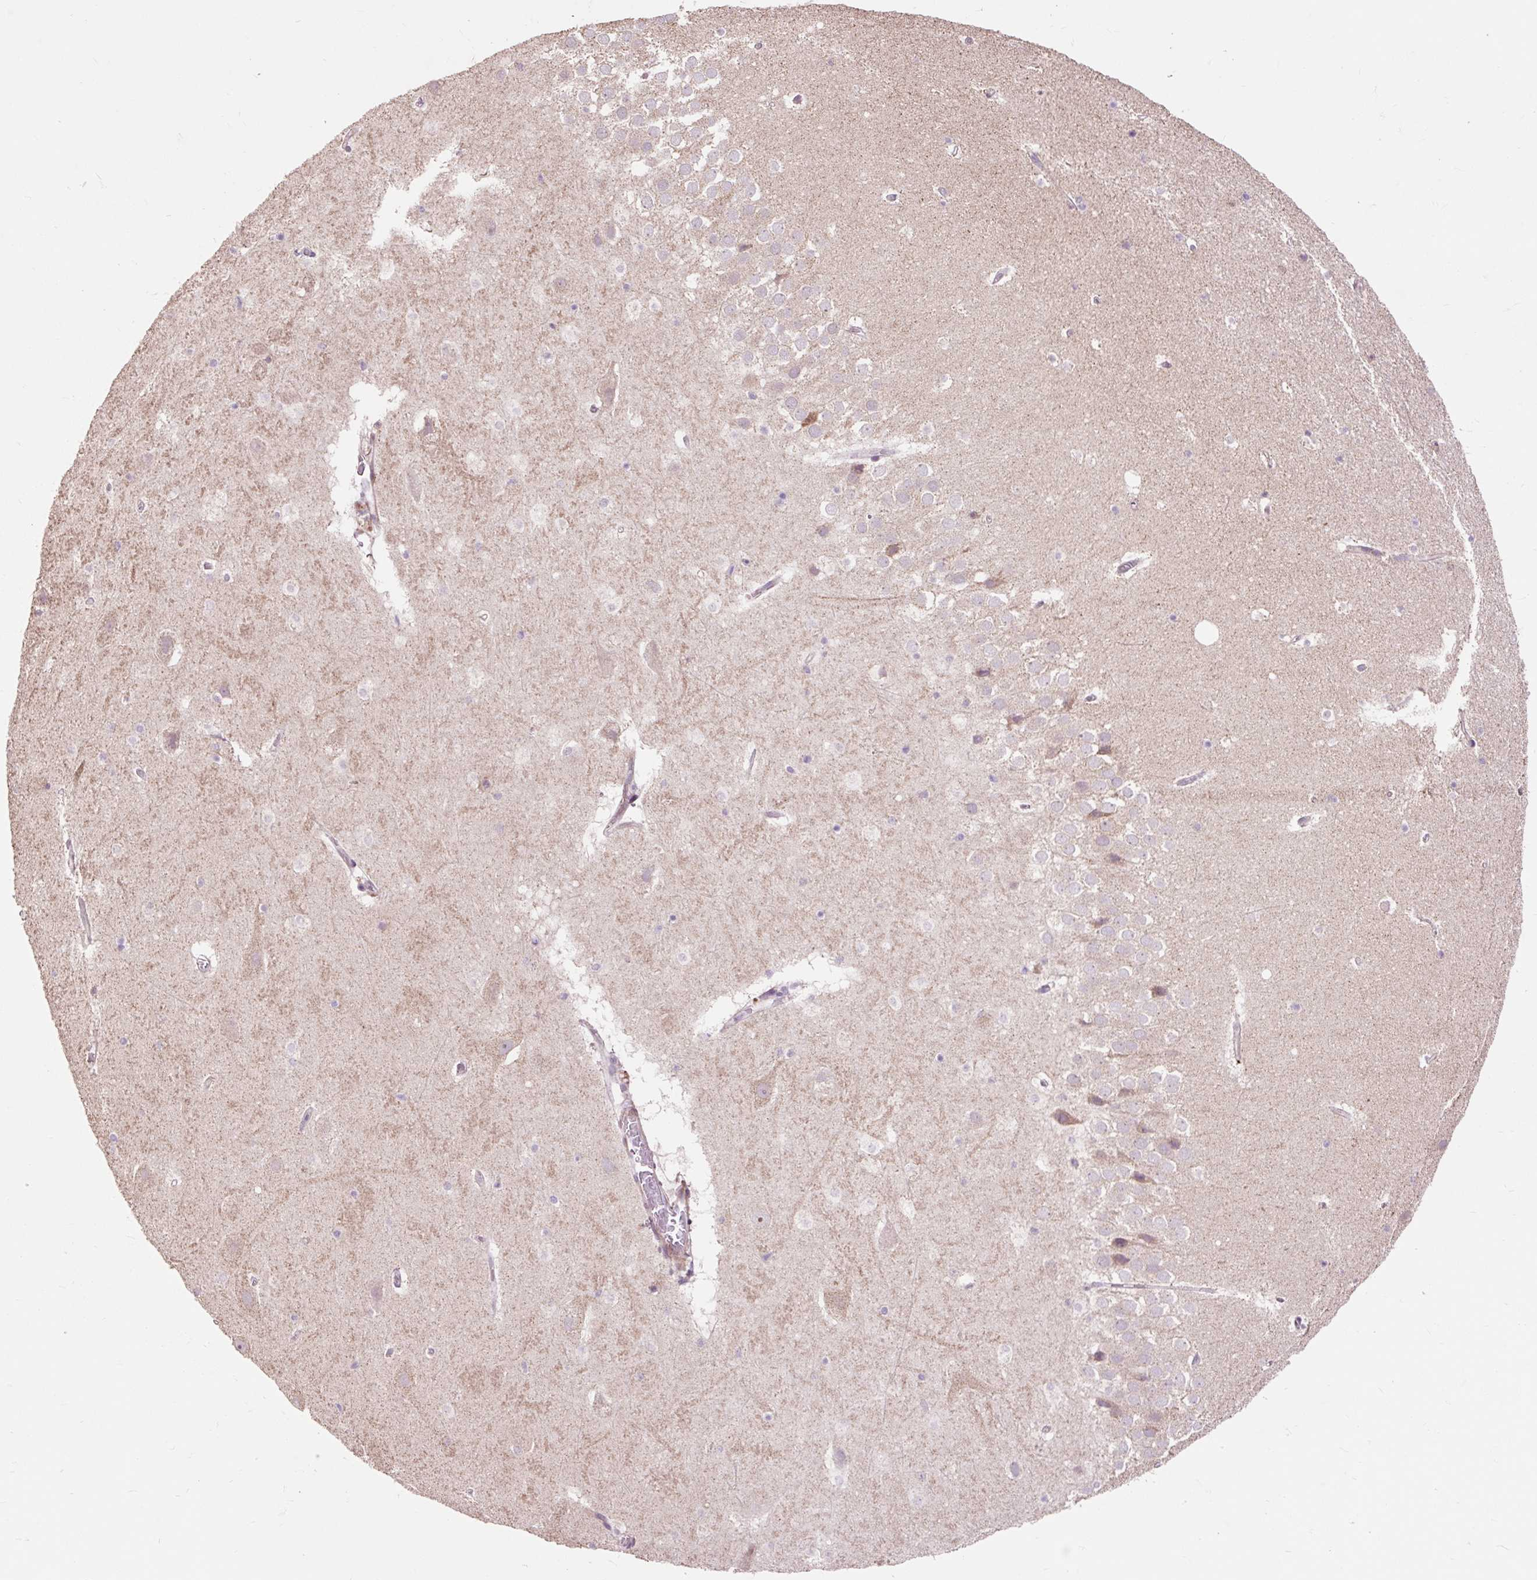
{"staining": {"intensity": "negative", "quantity": "none", "location": "none"}, "tissue": "hippocampus", "cell_type": "Glial cells", "image_type": "normal", "snomed": [{"axis": "morphology", "description": "Normal tissue, NOS"}, {"axis": "topography", "description": "Hippocampus"}], "caption": "Glial cells show no significant protein staining in benign hippocampus. (Immunohistochemistry, brightfield microscopy, high magnification).", "gene": "PRIMPOL", "patient": {"sex": "male", "age": 37}}